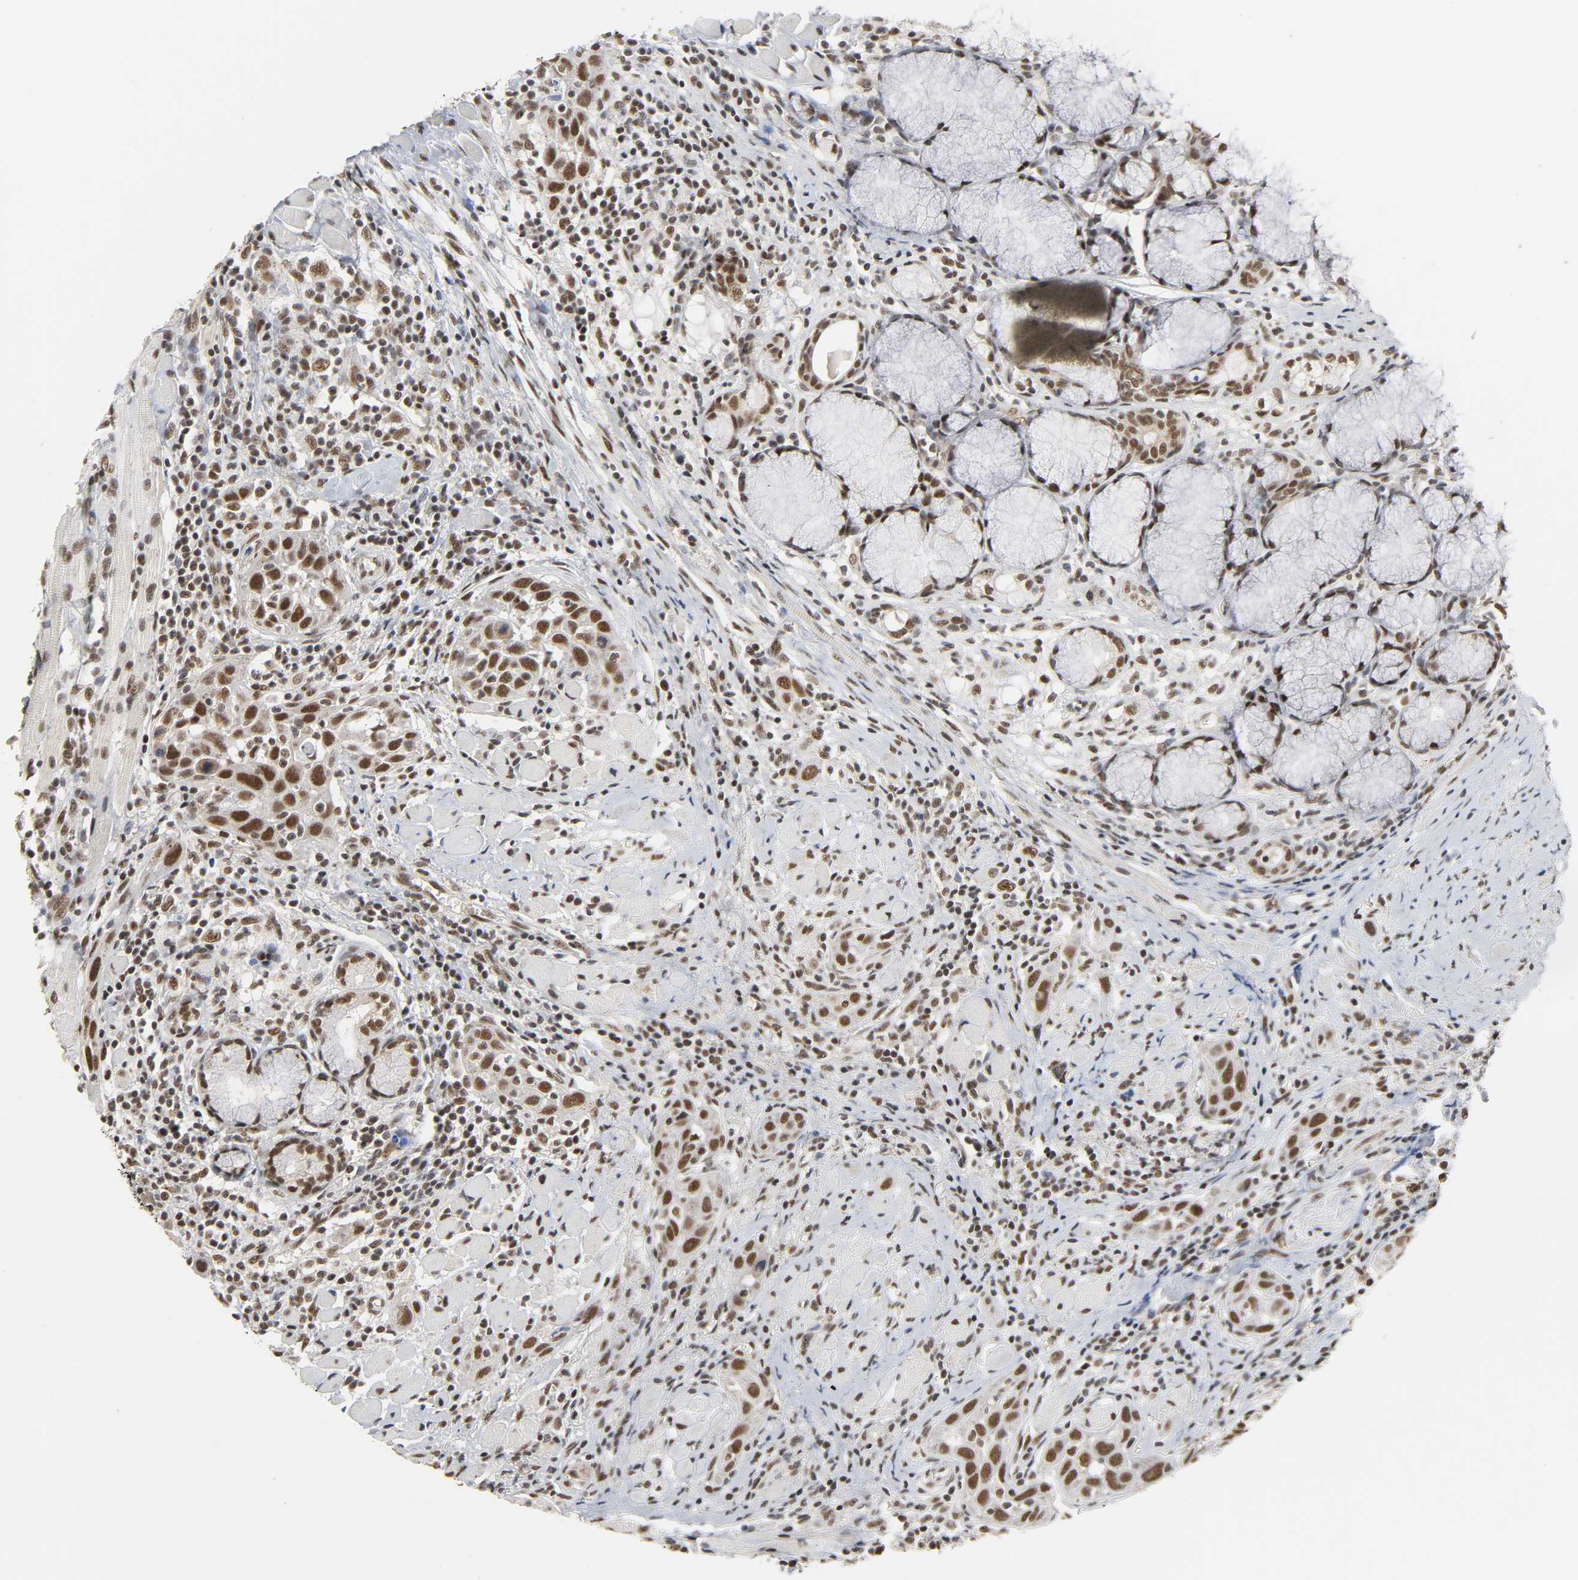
{"staining": {"intensity": "strong", "quantity": ">75%", "location": "nuclear"}, "tissue": "head and neck cancer", "cell_type": "Tumor cells", "image_type": "cancer", "snomed": [{"axis": "morphology", "description": "Squamous cell carcinoma, NOS"}, {"axis": "topography", "description": "Oral tissue"}, {"axis": "topography", "description": "Head-Neck"}], "caption": "Protein staining of head and neck squamous cell carcinoma tissue demonstrates strong nuclear expression in approximately >75% of tumor cells.", "gene": "NCOA6", "patient": {"sex": "female", "age": 50}}